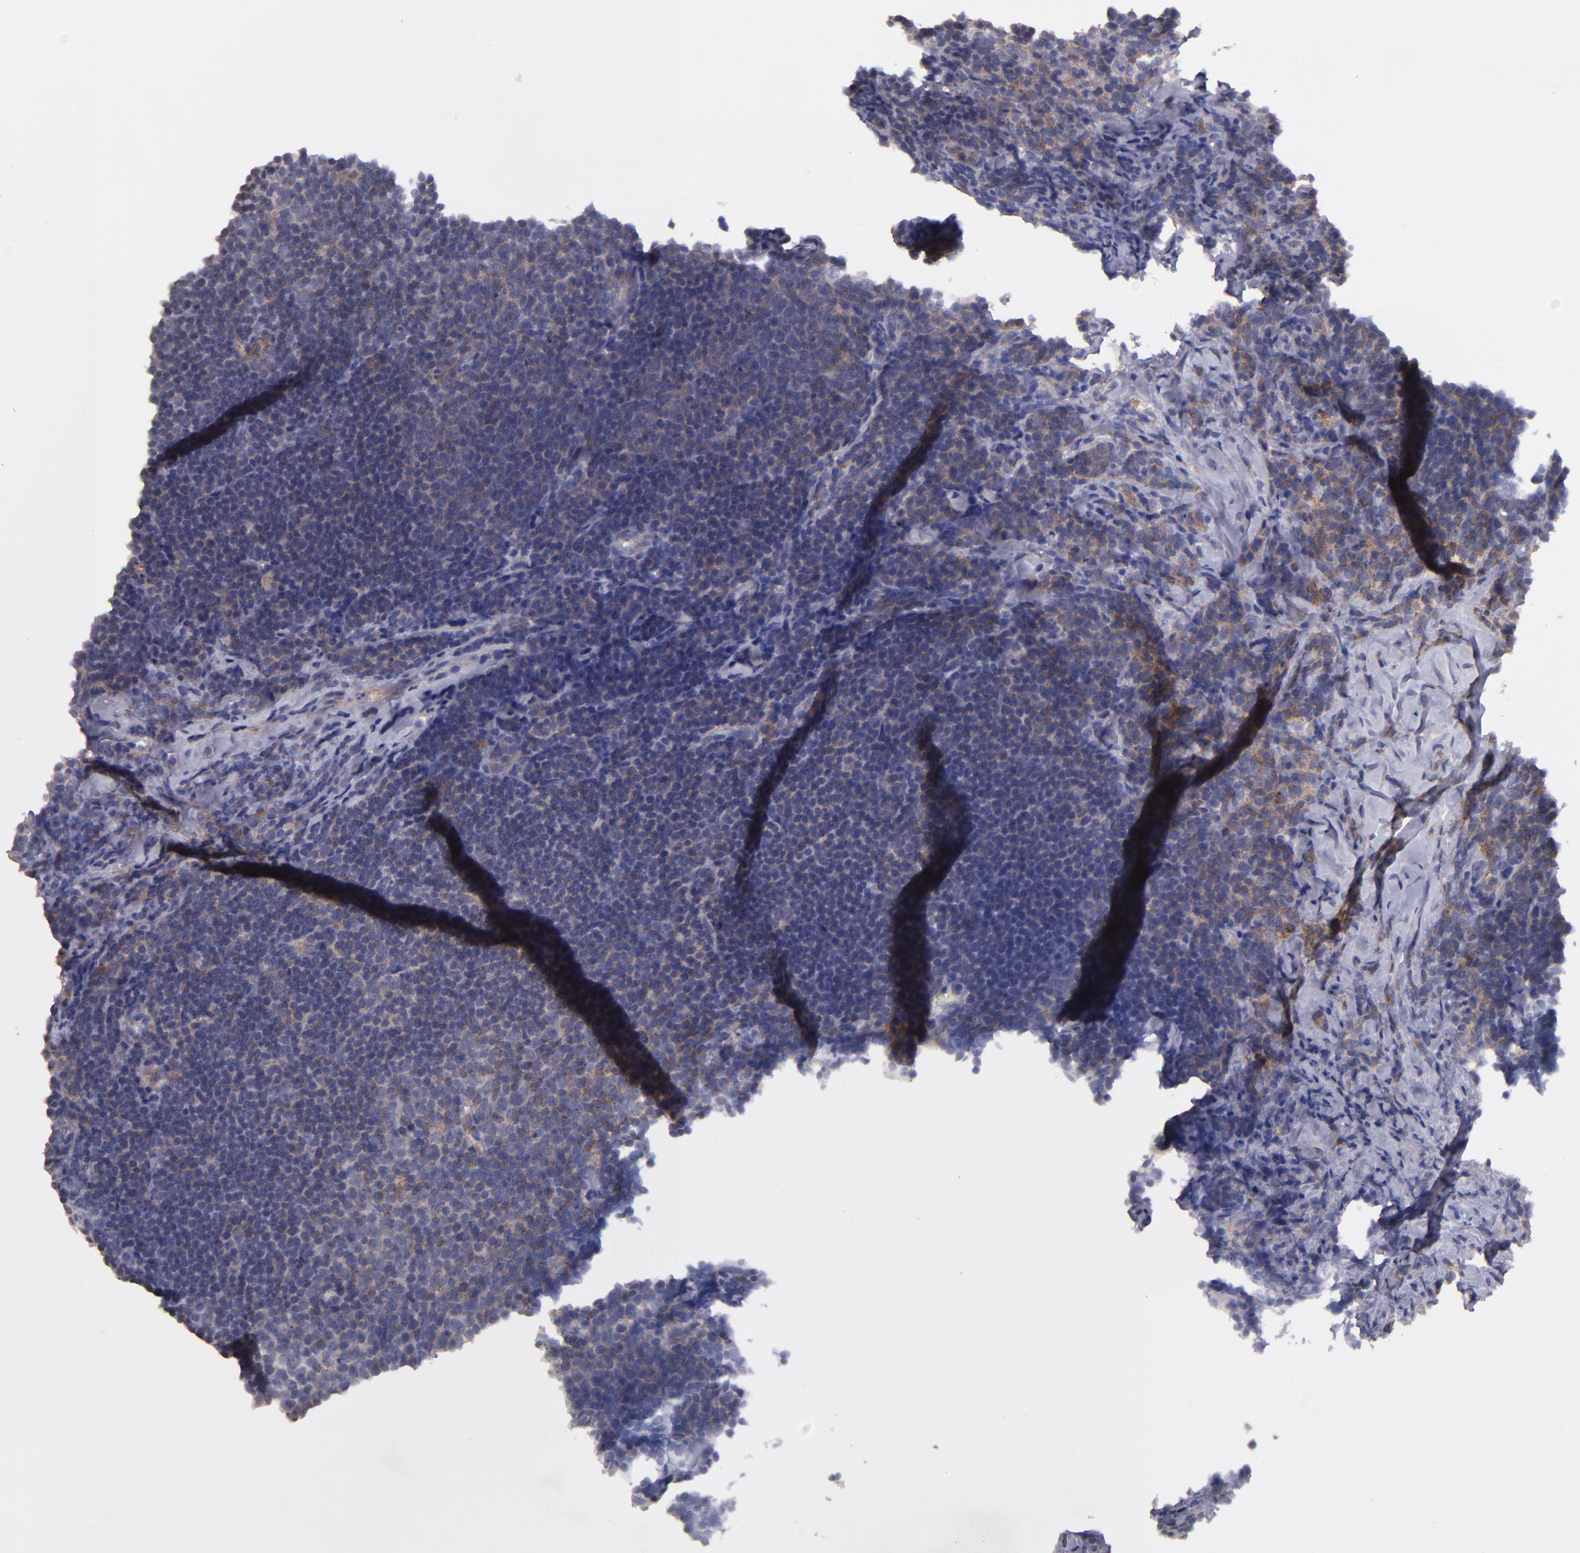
{"staining": {"intensity": "negative", "quantity": "none", "location": "none"}, "tissue": "lymphoma", "cell_type": "Tumor cells", "image_type": "cancer", "snomed": [{"axis": "morphology", "description": "Malignant lymphoma, non-Hodgkin's type, Low grade"}, {"axis": "topography", "description": "Lymph node"}], "caption": "Micrograph shows no significant protein positivity in tumor cells of malignant lymphoma, non-Hodgkin's type (low-grade). The staining is performed using DAB brown chromogen with nuclei counter-stained in using hematoxylin.", "gene": "CLTA", "patient": {"sex": "male", "age": 74}}